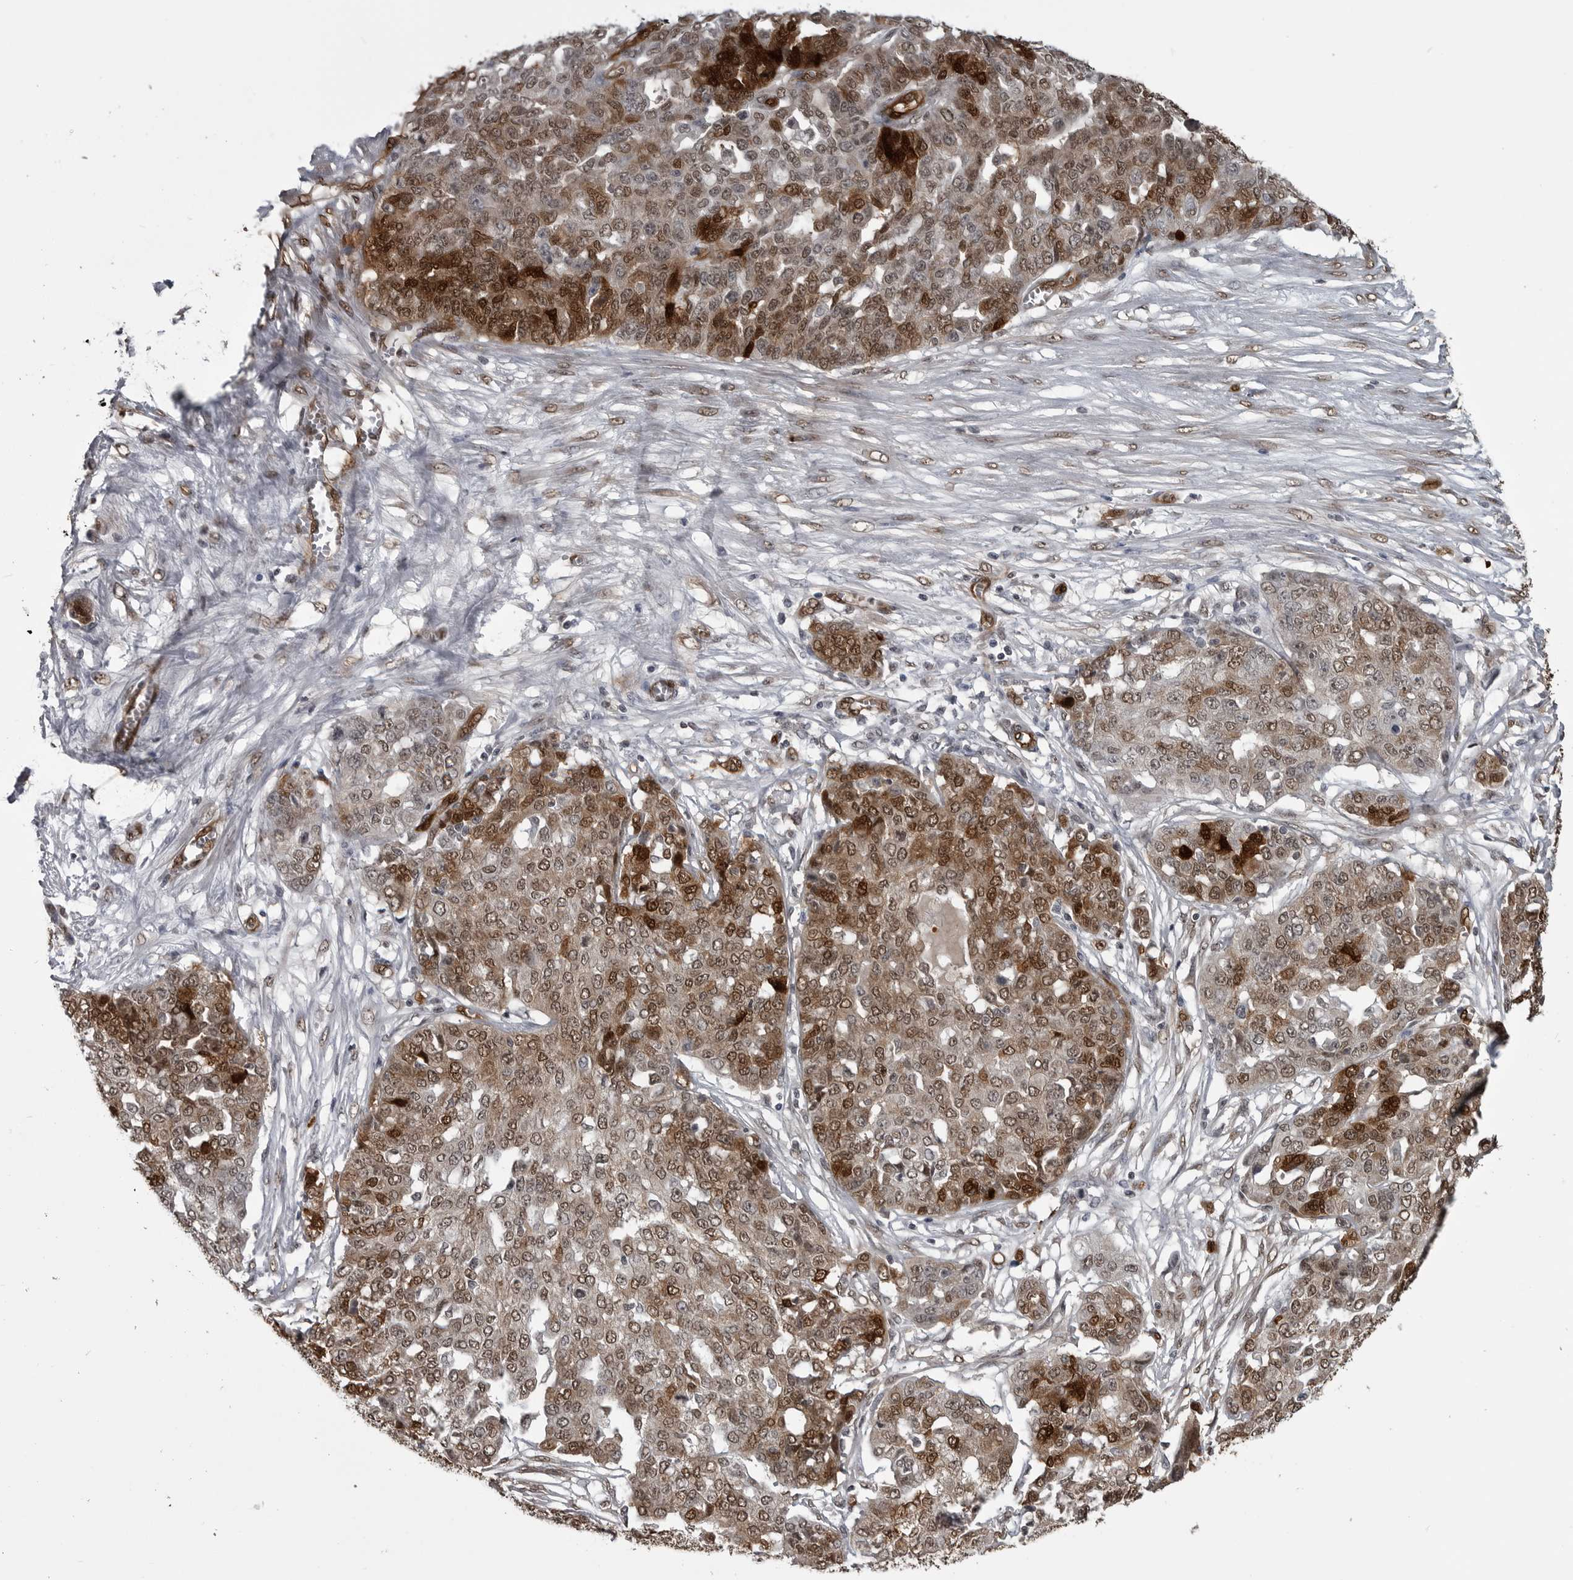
{"staining": {"intensity": "moderate", "quantity": ">75%", "location": "cytoplasmic/membranous,nuclear"}, "tissue": "ovarian cancer", "cell_type": "Tumor cells", "image_type": "cancer", "snomed": [{"axis": "morphology", "description": "Cystadenocarcinoma, serous, NOS"}, {"axis": "topography", "description": "Soft tissue"}, {"axis": "topography", "description": "Ovary"}], "caption": "Tumor cells exhibit medium levels of moderate cytoplasmic/membranous and nuclear positivity in approximately >75% of cells in human serous cystadenocarcinoma (ovarian).", "gene": "SMAD2", "patient": {"sex": "female", "age": 57}}